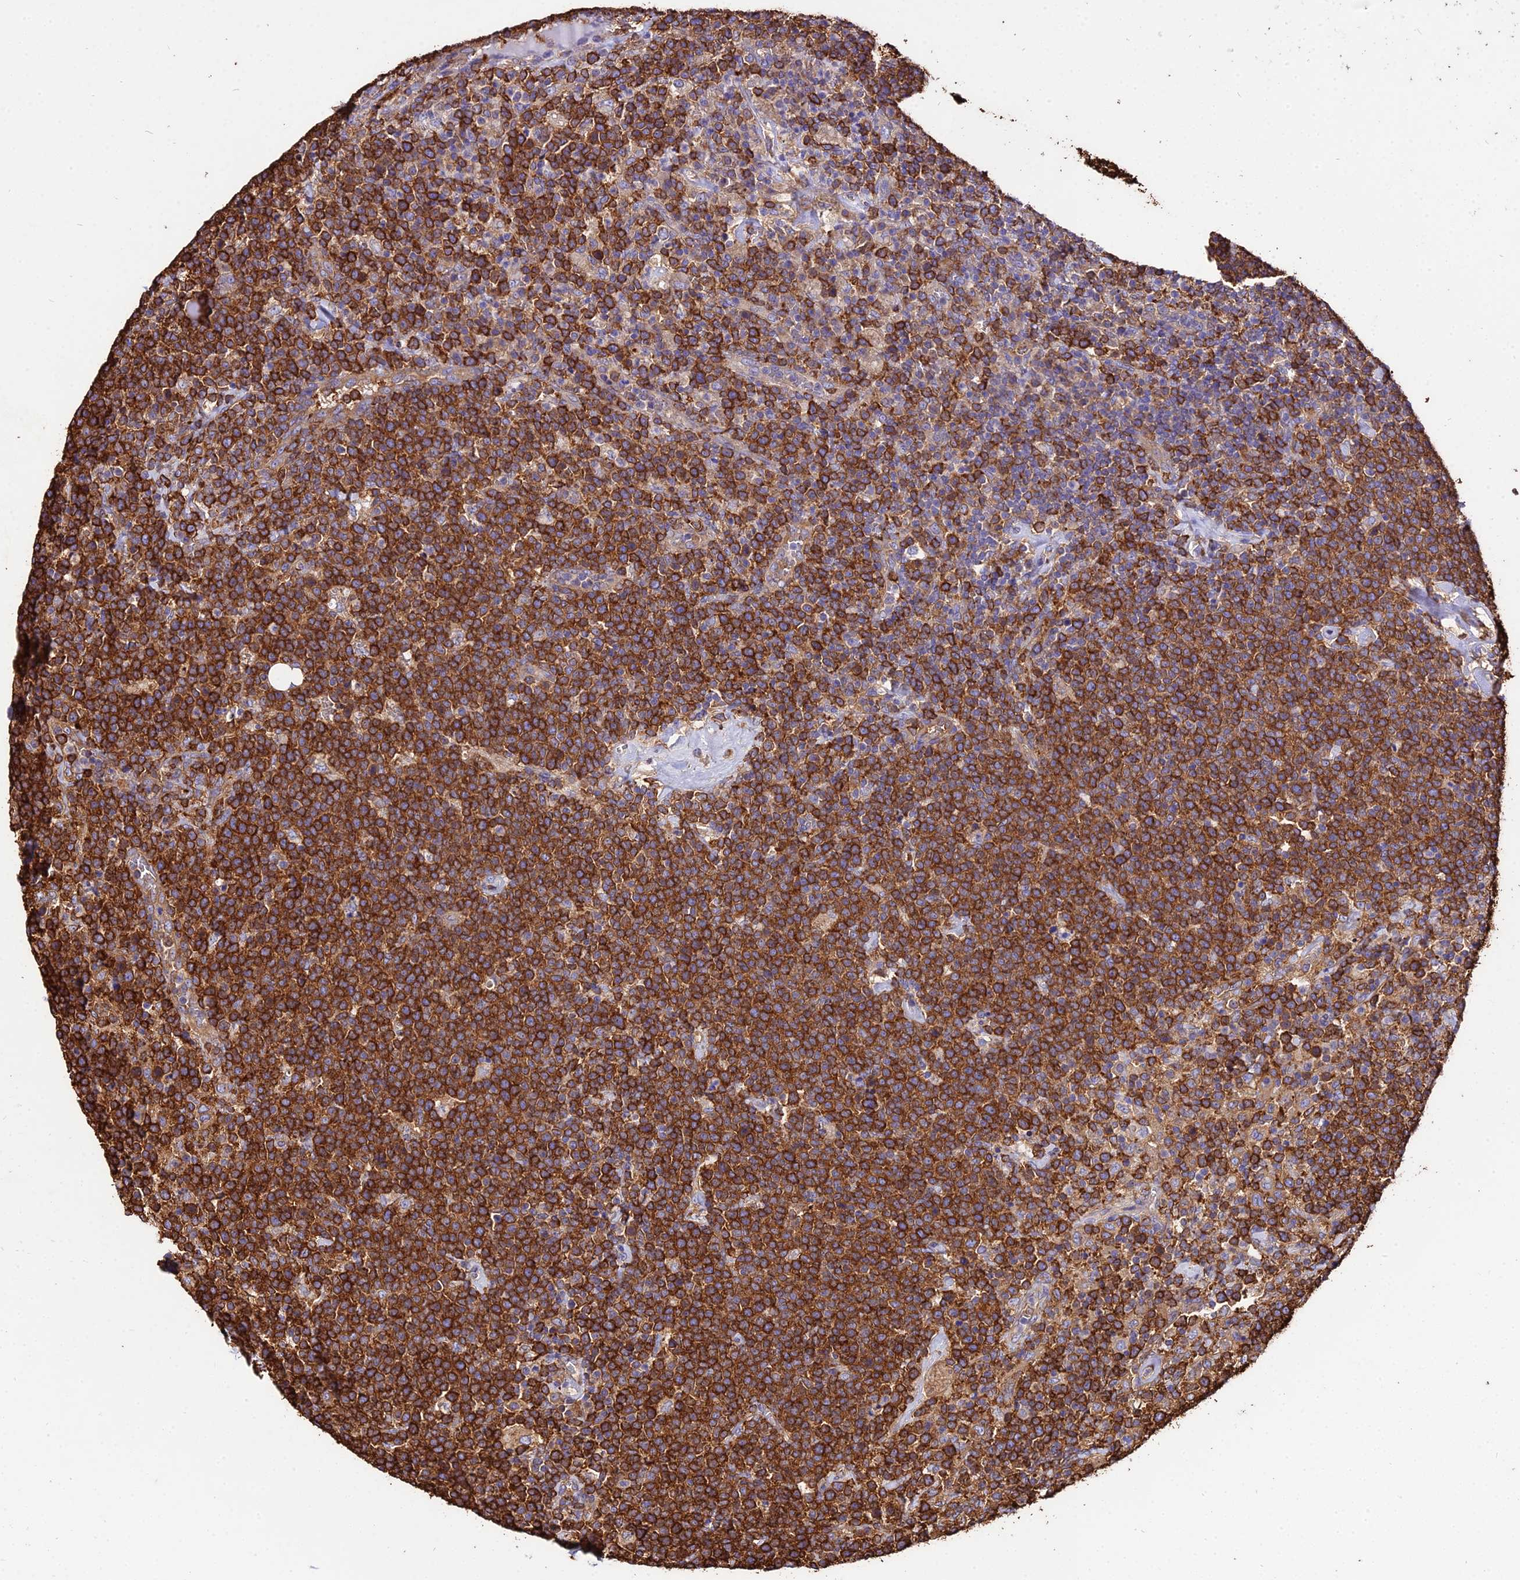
{"staining": {"intensity": "strong", "quantity": ">75%", "location": "cytoplasmic/membranous"}, "tissue": "lymphoma", "cell_type": "Tumor cells", "image_type": "cancer", "snomed": [{"axis": "morphology", "description": "Malignant lymphoma, non-Hodgkin's type, High grade"}, {"axis": "topography", "description": "Lymph node"}], "caption": "The histopathology image shows a brown stain indicating the presence of a protein in the cytoplasmic/membranous of tumor cells in lymphoma.", "gene": "TUBA3D", "patient": {"sex": "male", "age": 61}}